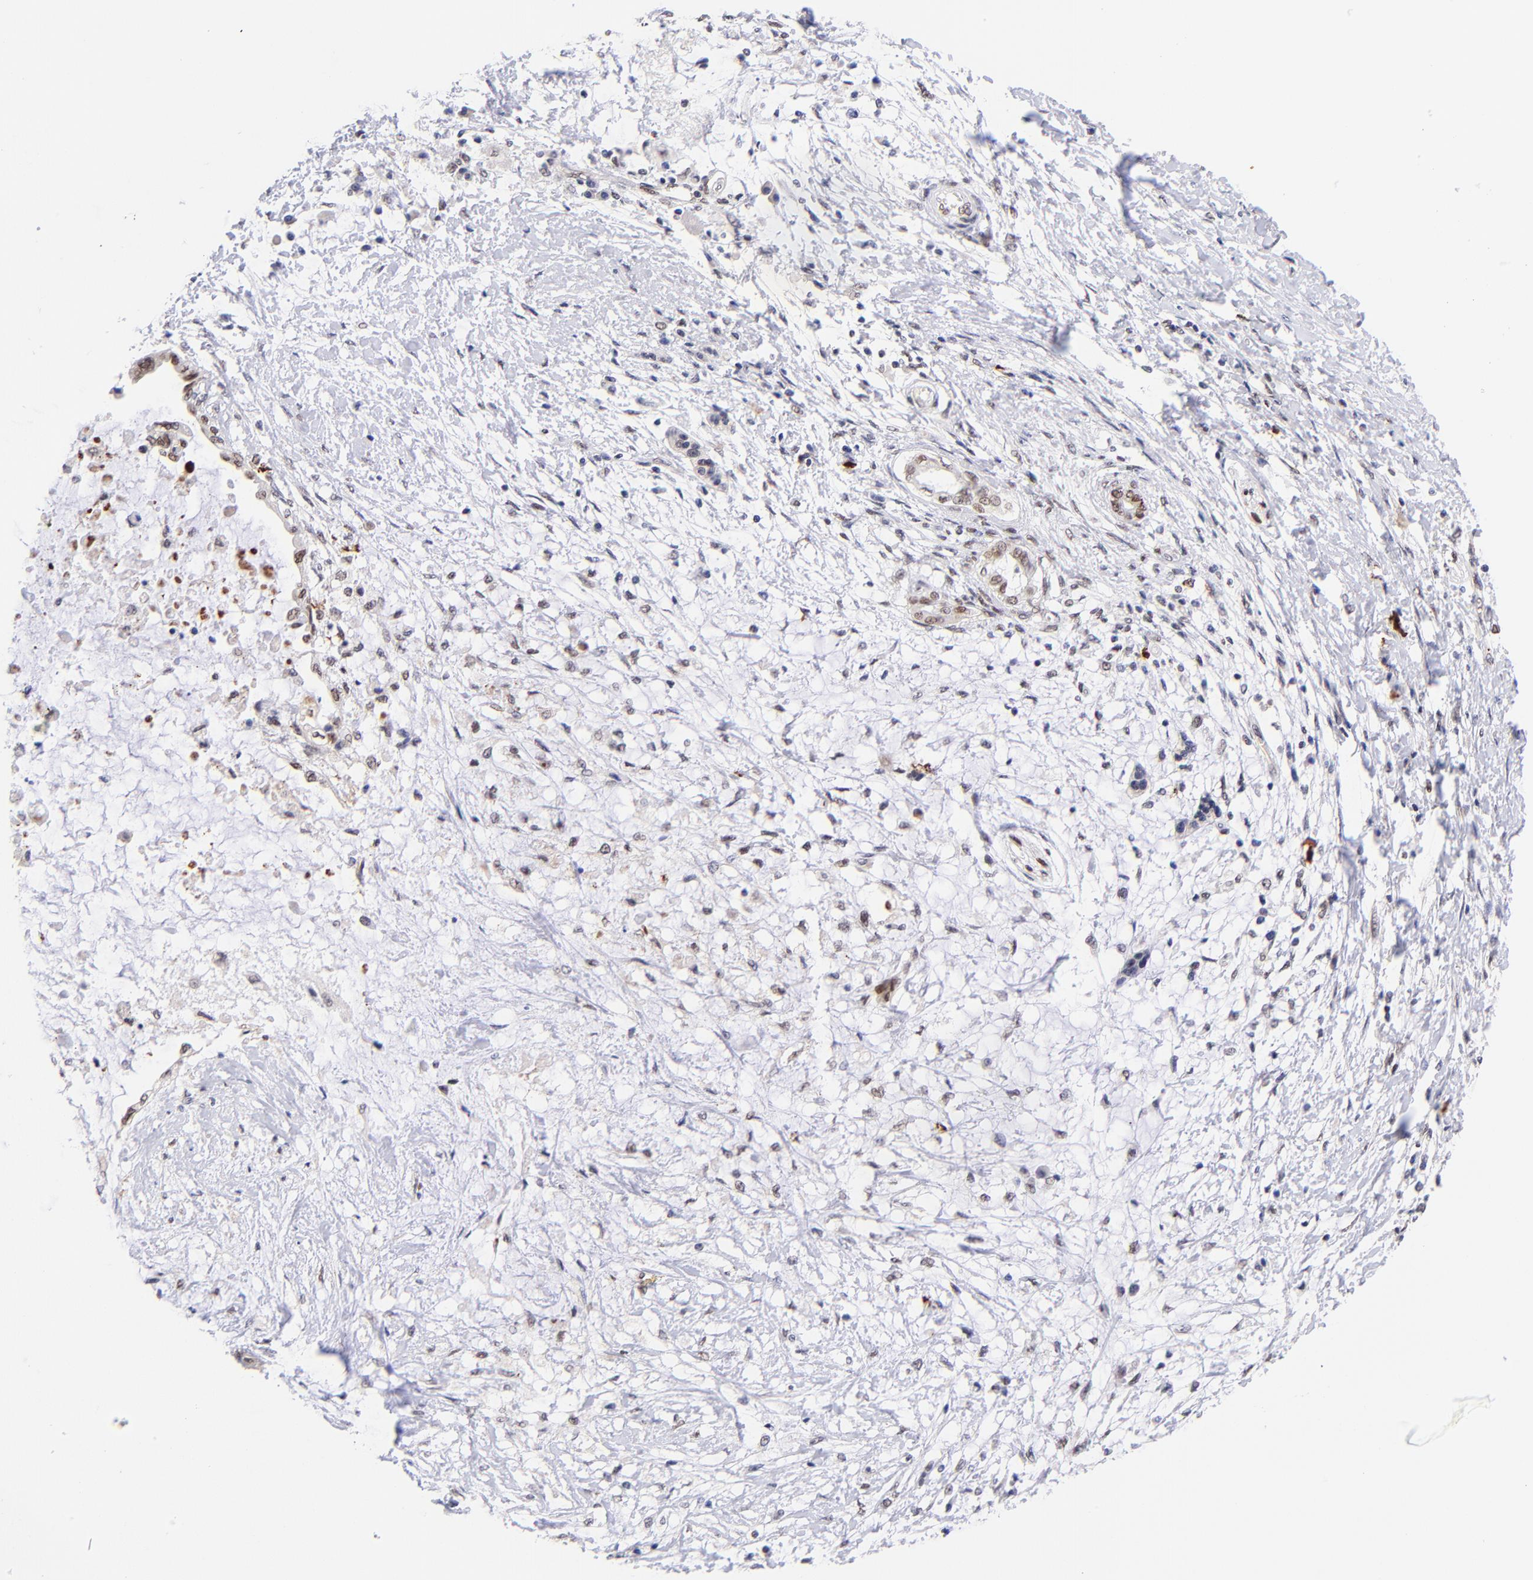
{"staining": {"intensity": "moderate", "quantity": ">75%", "location": "nuclear"}, "tissue": "pancreatic cancer", "cell_type": "Tumor cells", "image_type": "cancer", "snomed": [{"axis": "morphology", "description": "Adenocarcinoma, NOS"}, {"axis": "topography", "description": "Pancreas"}], "caption": "This micrograph demonstrates pancreatic cancer (adenocarcinoma) stained with immunohistochemistry to label a protein in brown. The nuclear of tumor cells show moderate positivity for the protein. Nuclei are counter-stained blue.", "gene": "MIDEAS", "patient": {"sex": "female", "age": 64}}